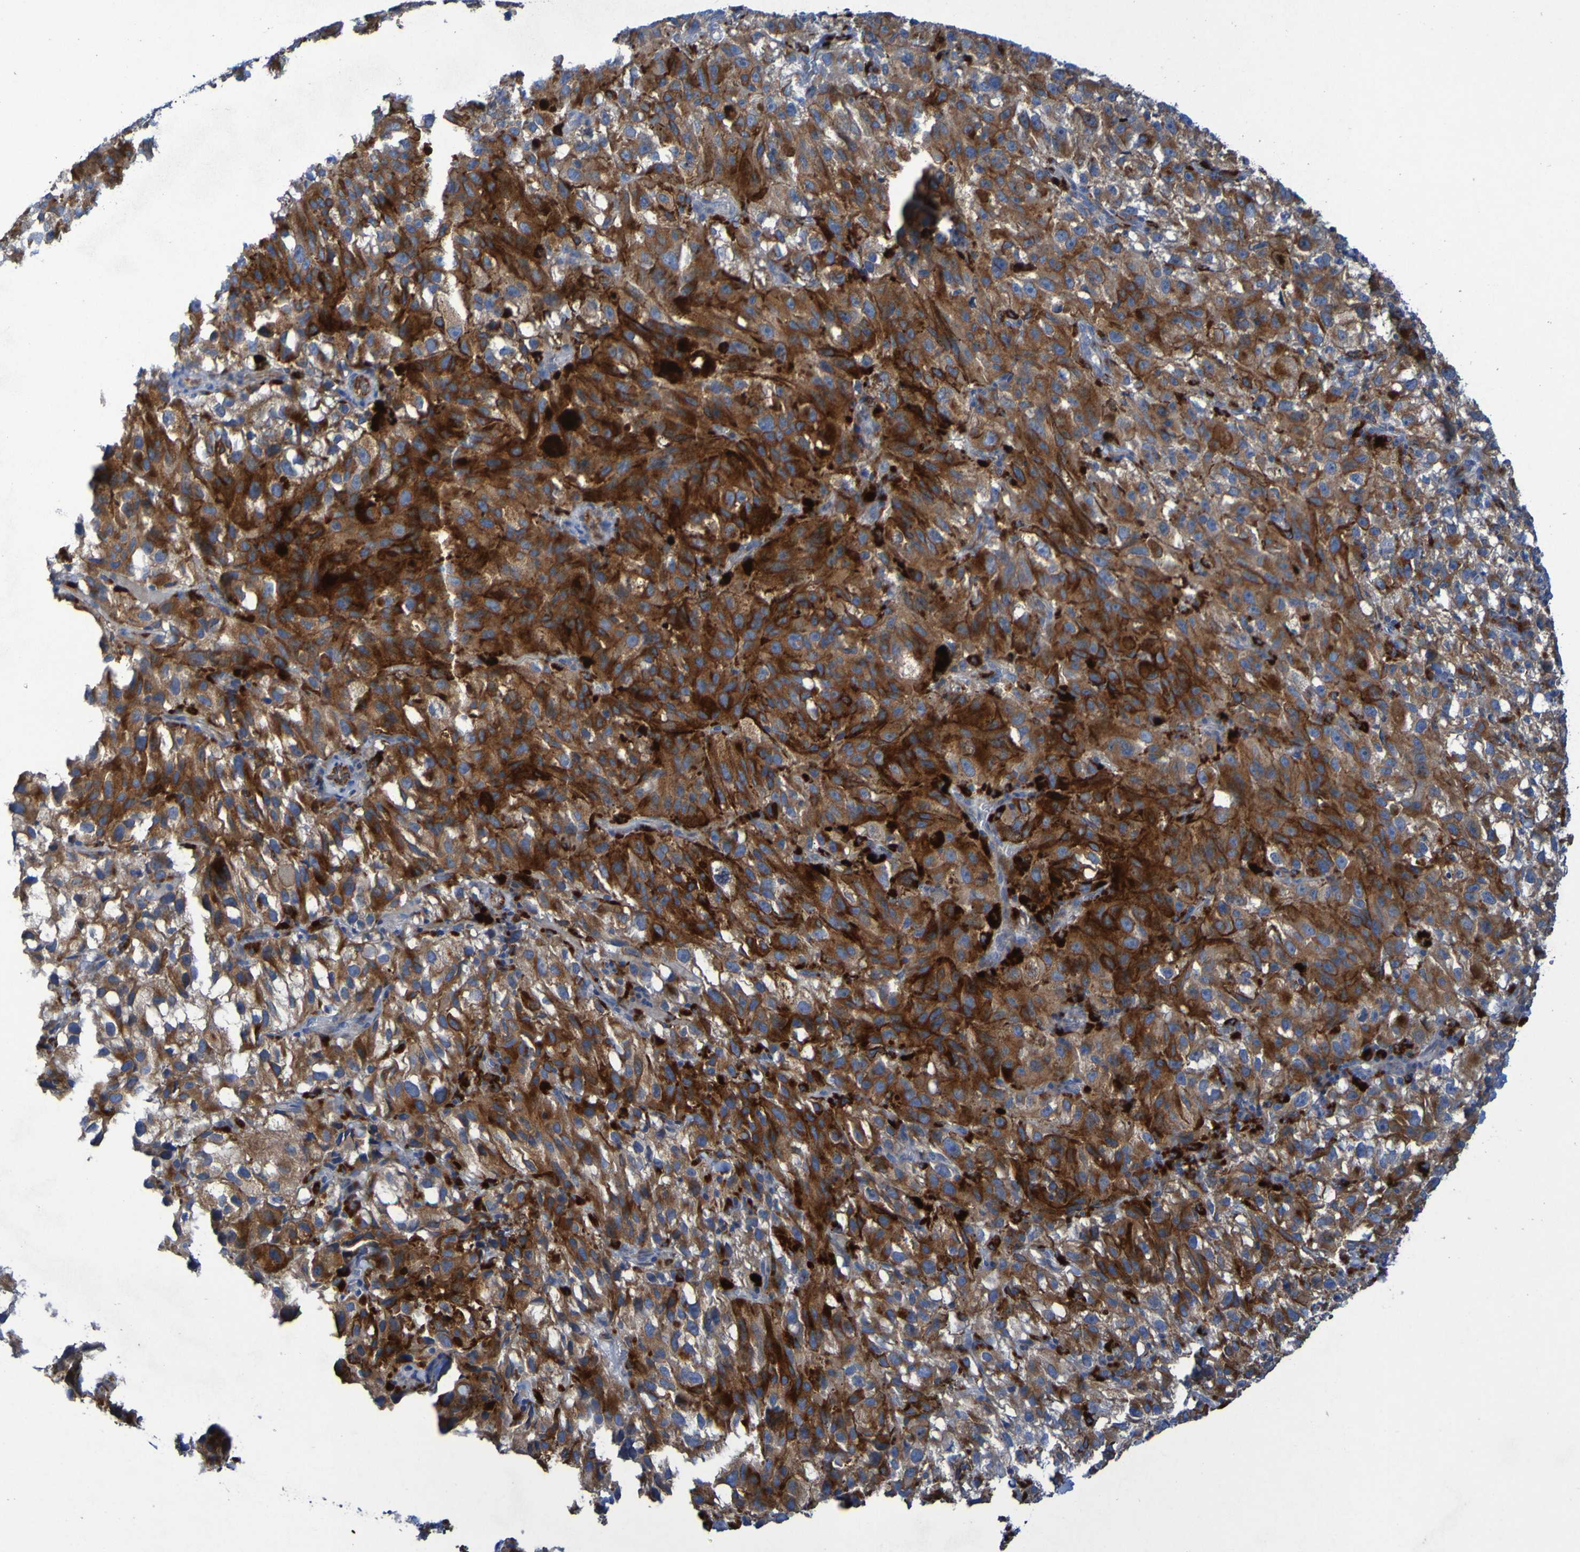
{"staining": {"intensity": "strong", "quantity": ">75%", "location": "cytoplasmic/membranous"}, "tissue": "melanoma", "cell_type": "Tumor cells", "image_type": "cancer", "snomed": [{"axis": "morphology", "description": "Malignant melanoma, NOS"}, {"axis": "topography", "description": "Skin"}], "caption": "The histopathology image demonstrates immunohistochemical staining of melanoma. There is strong cytoplasmic/membranous expression is identified in approximately >75% of tumor cells. (DAB (3,3'-diaminobenzidine) IHC, brown staining for protein, blue staining for nuclei).", "gene": "ARHGEF16", "patient": {"sex": "female", "age": 104}}